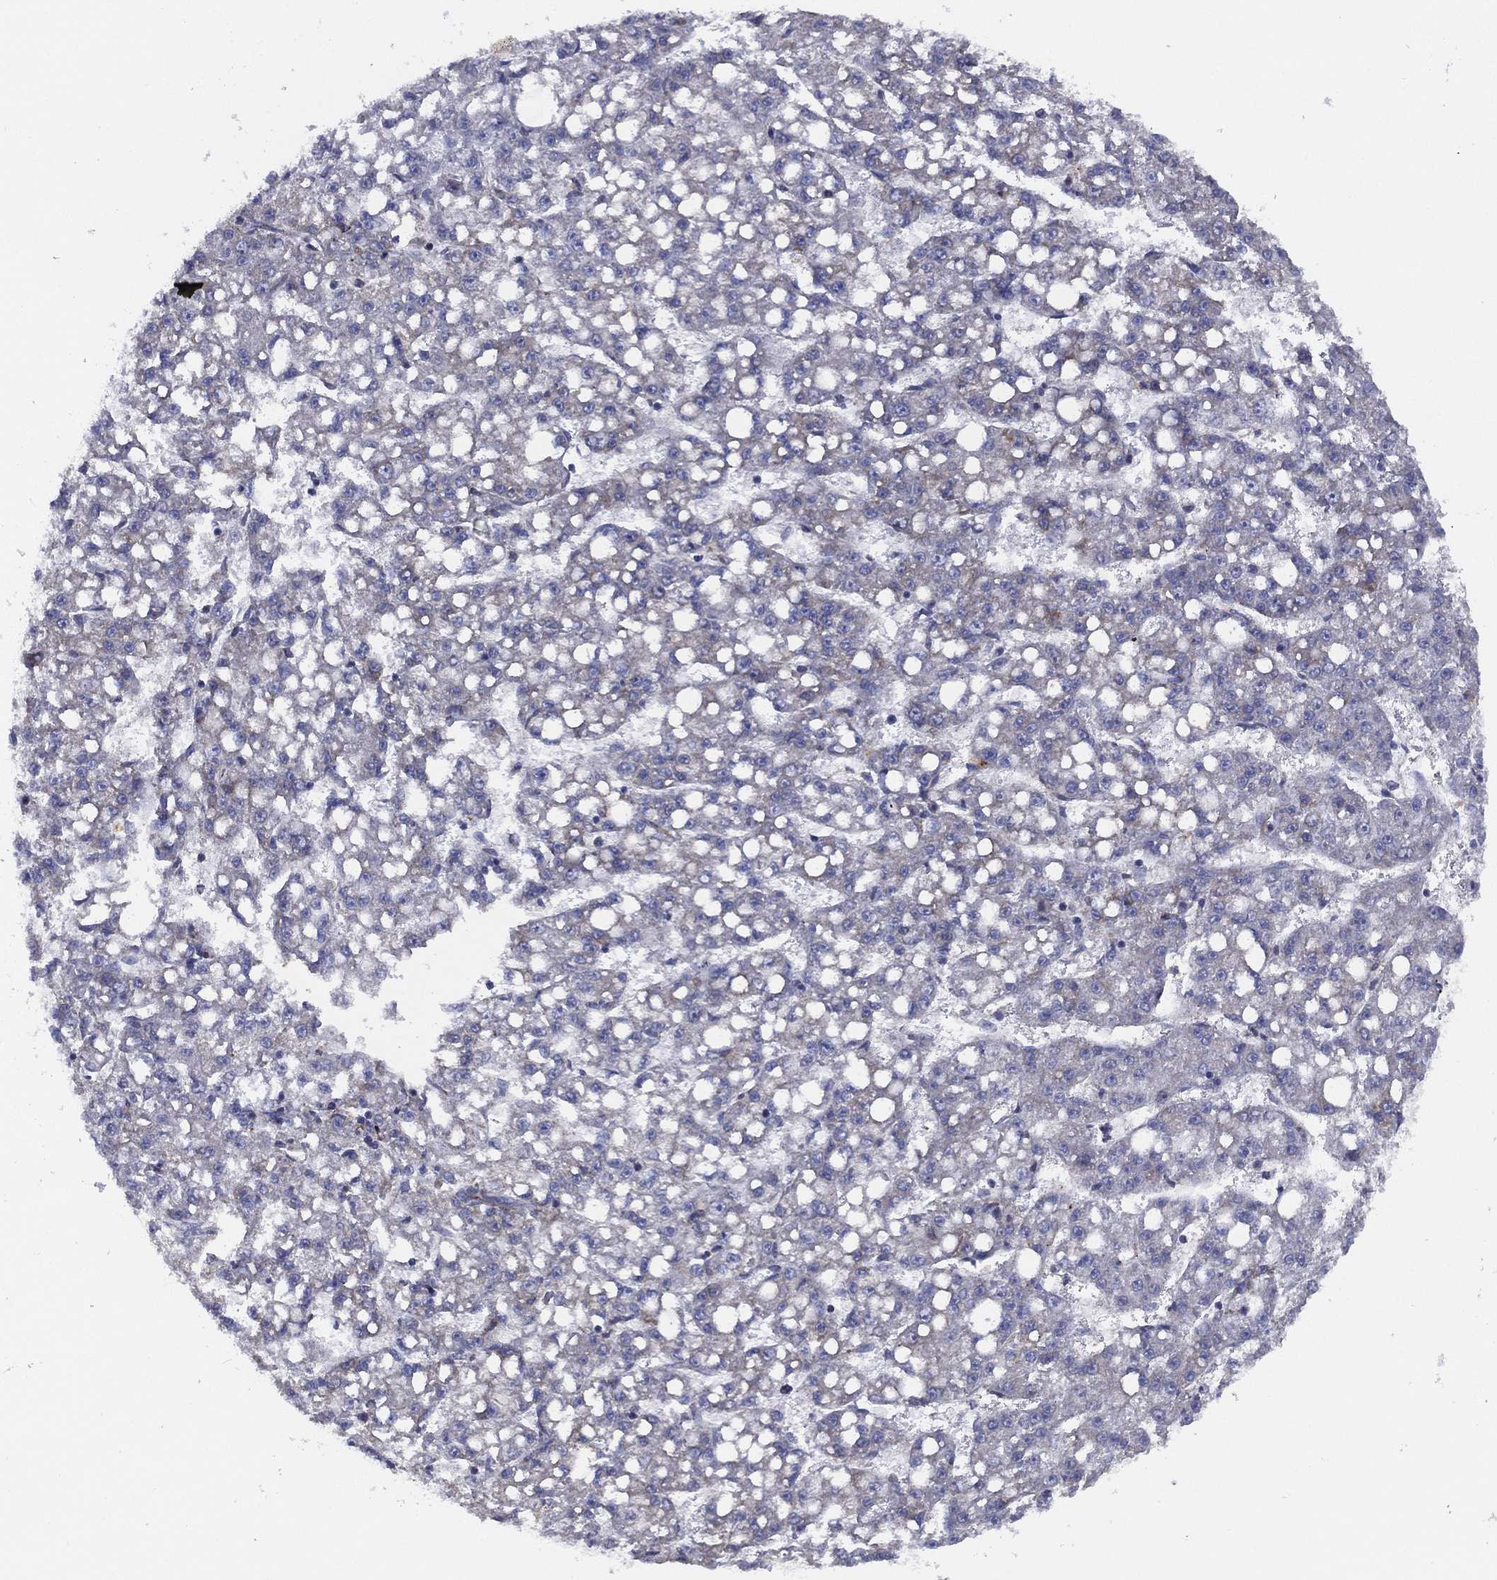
{"staining": {"intensity": "negative", "quantity": "none", "location": "none"}, "tissue": "liver cancer", "cell_type": "Tumor cells", "image_type": "cancer", "snomed": [{"axis": "morphology", "description": "Carcinoma, Hepatocellular, NOS"}, {"axis": "topography", "description": "Liver"}], "caption": "DAB immunohistochemical staining of human liver cancer shows no significant staining in tumor cells. (DAB immunohistochemistry (IHC) with hematoxylin counter stain).", "gene": "ZNF223", "patient": {"sex": "female", "age": 65}}